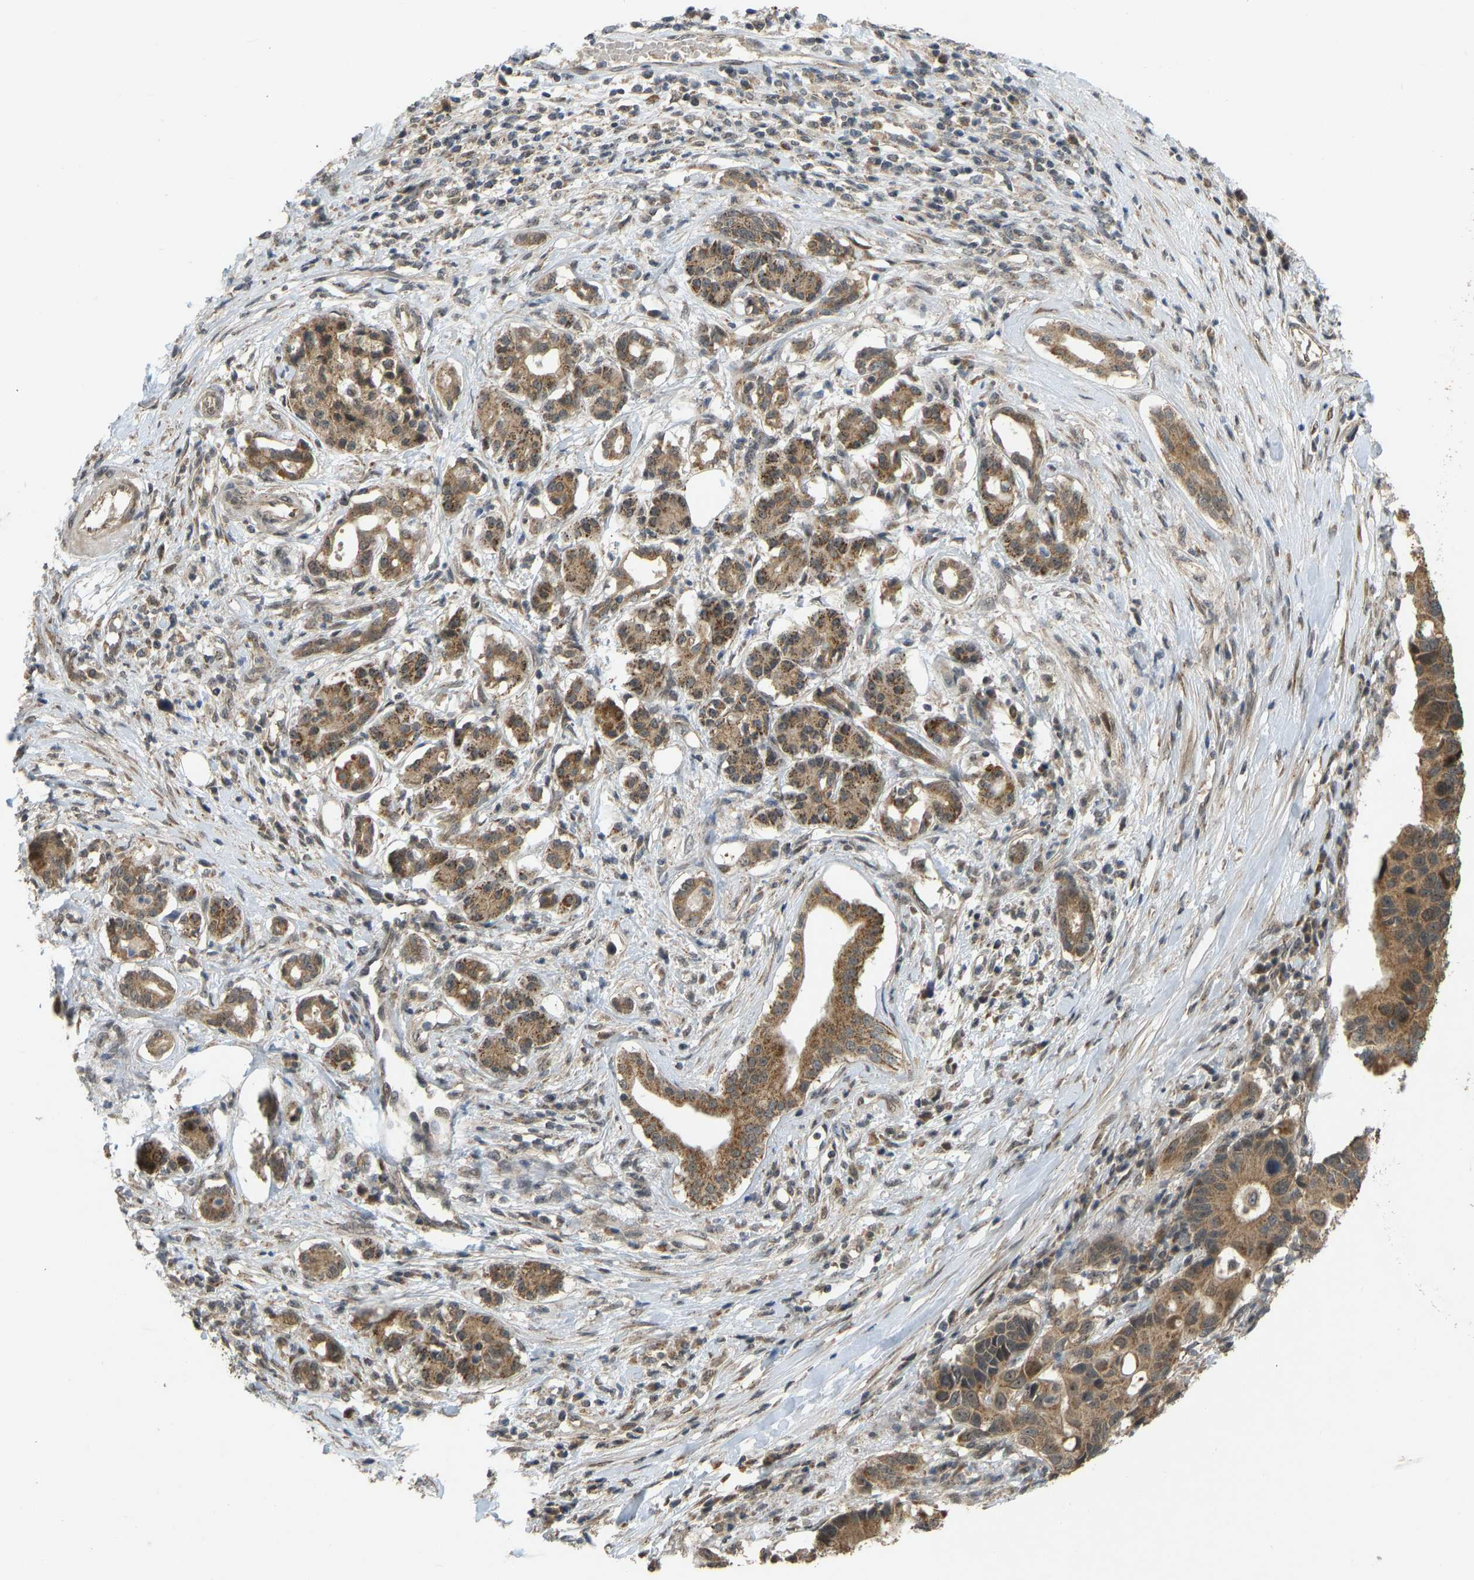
{"staining": {"intensity": "moderate", "quantity": ">75%", "location": "cytoplasmic/membranous"}, "tissue": "pancreatic cancer", "cell_type": "Tumor cells", "image_type": "cancer", "snomed": [{"axis": "morphology", "description": "Adenocarcinoma, NOS"}, {"axis": "topography", "description": "Pancreas"}], "caption": "Human pancreatic adenocarcinoma stained for a protein (brown) shows moderate cytoplasmic/membranous positive positivity in about >75% of tumor cells.", "gene": "ACADS", "patient": {"sex": "female", "age": 56}}